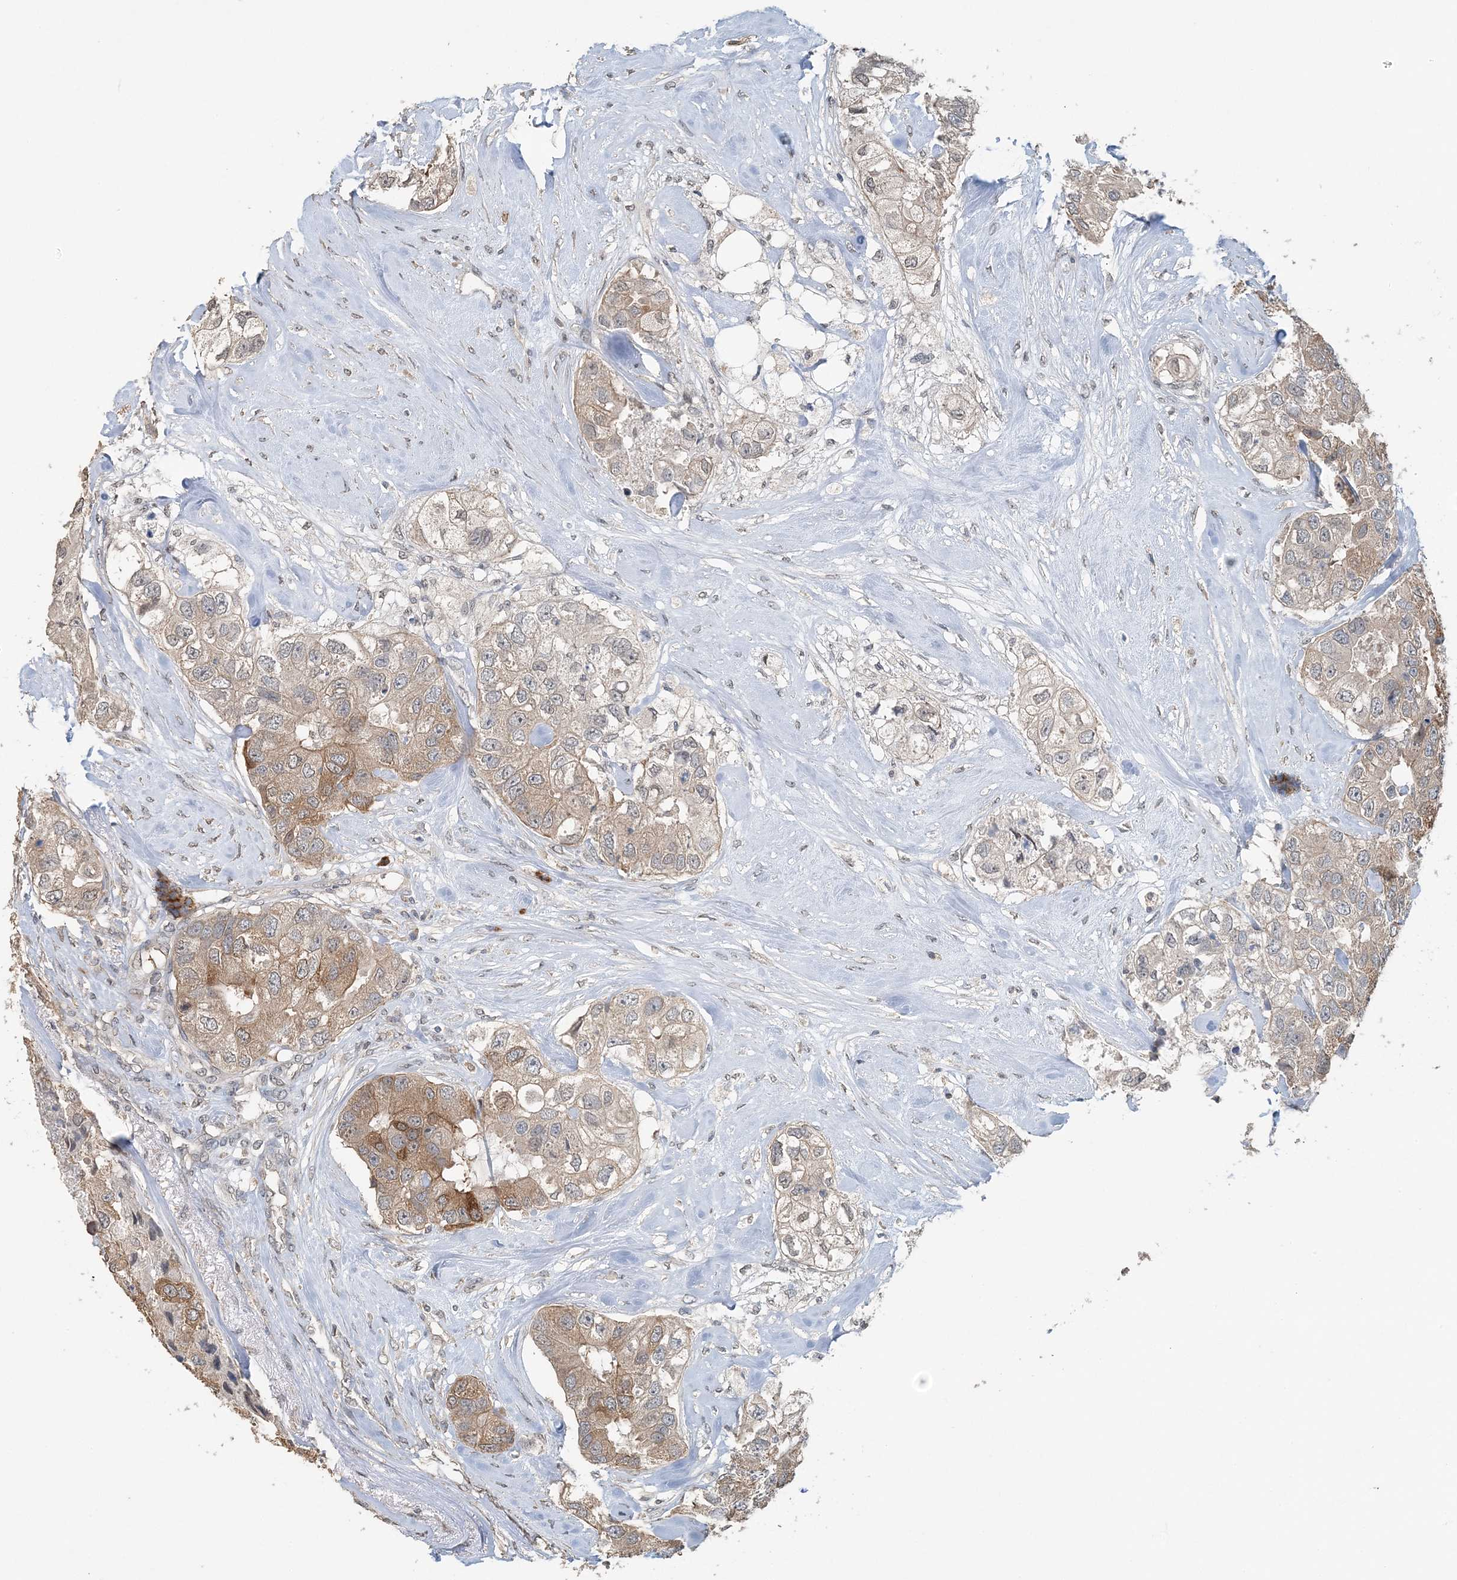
{"staining": {"intensity": "moderate", "quantity": ">75%", "location": "cytoplasmic/membranous"}, "tissue": "breast cancer", "cell_type": "Tumor cells", "image_type": "cancer", "snomed": [{"axis": "morphology", "description": "Duct carcinoma"}, {"axis": "topography", "description": "Breast"}], "caption": "Breast intraductal carcinoma stained for a protein demonstrates moderate cytoplasmic/membranous positivity in tumor cells.", "gene": "FAM110A", "patient": {"sex": "female", "age": 62}}